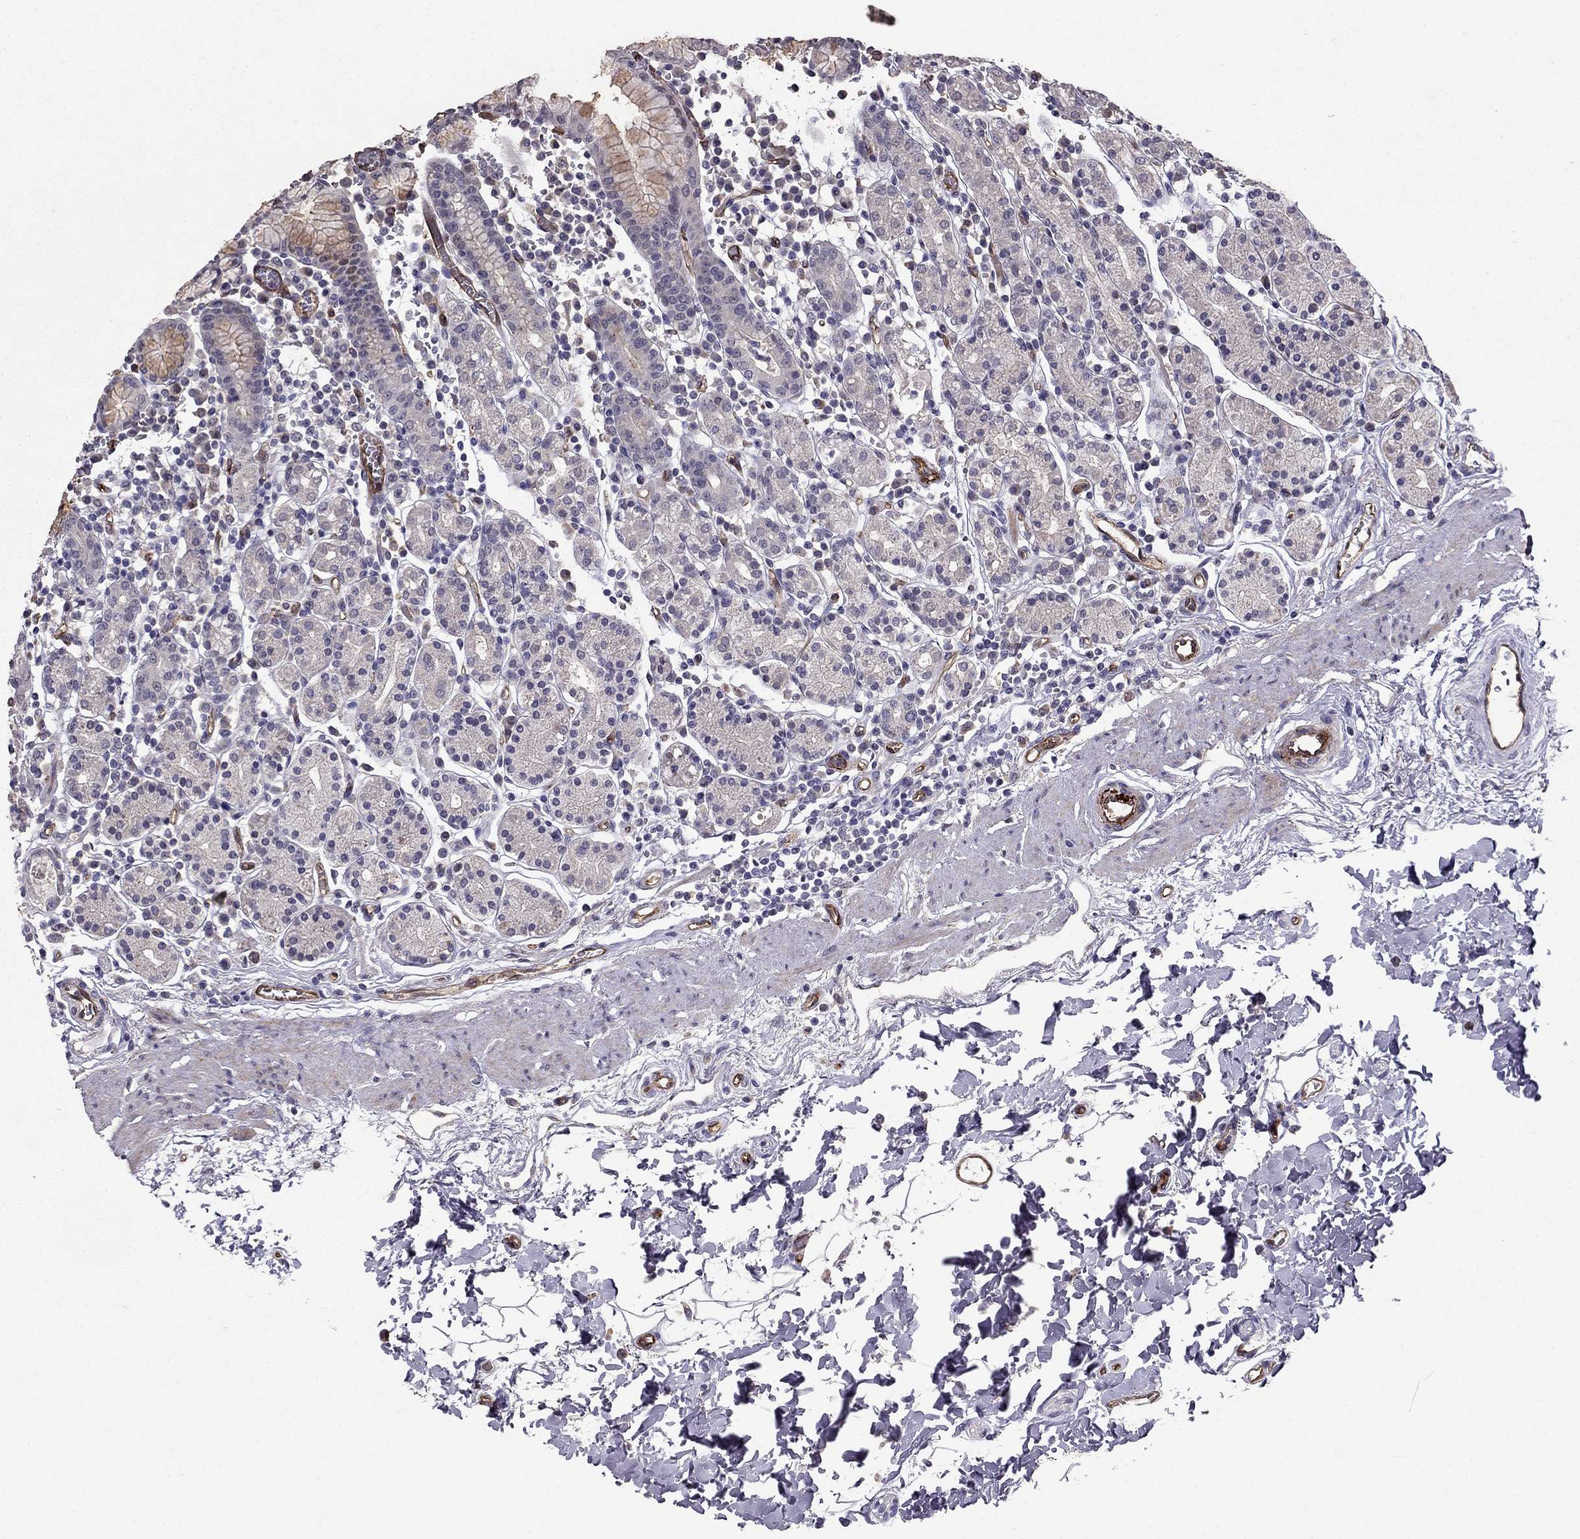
{"staining": {"intensity": "negative", "quantity": "none", "location": "none"}, "tissue": "stomach", "cell_type": "Glandular cells", "image_type": "normal", "snomed": [{"axis": "morphology", "description": "Normal tissue, NOS"}, {"axis": "topography", "description": "Stomach, upper"}, {"axis": "topography", "description": "Stomach"}], "caption": "This is an immunohistochemistry (IHC) histopathology image of benign stomach. There is no expression in glandular cells.", "gene": "RASIP1", "patient": {"sex": "male", "age": 62}}